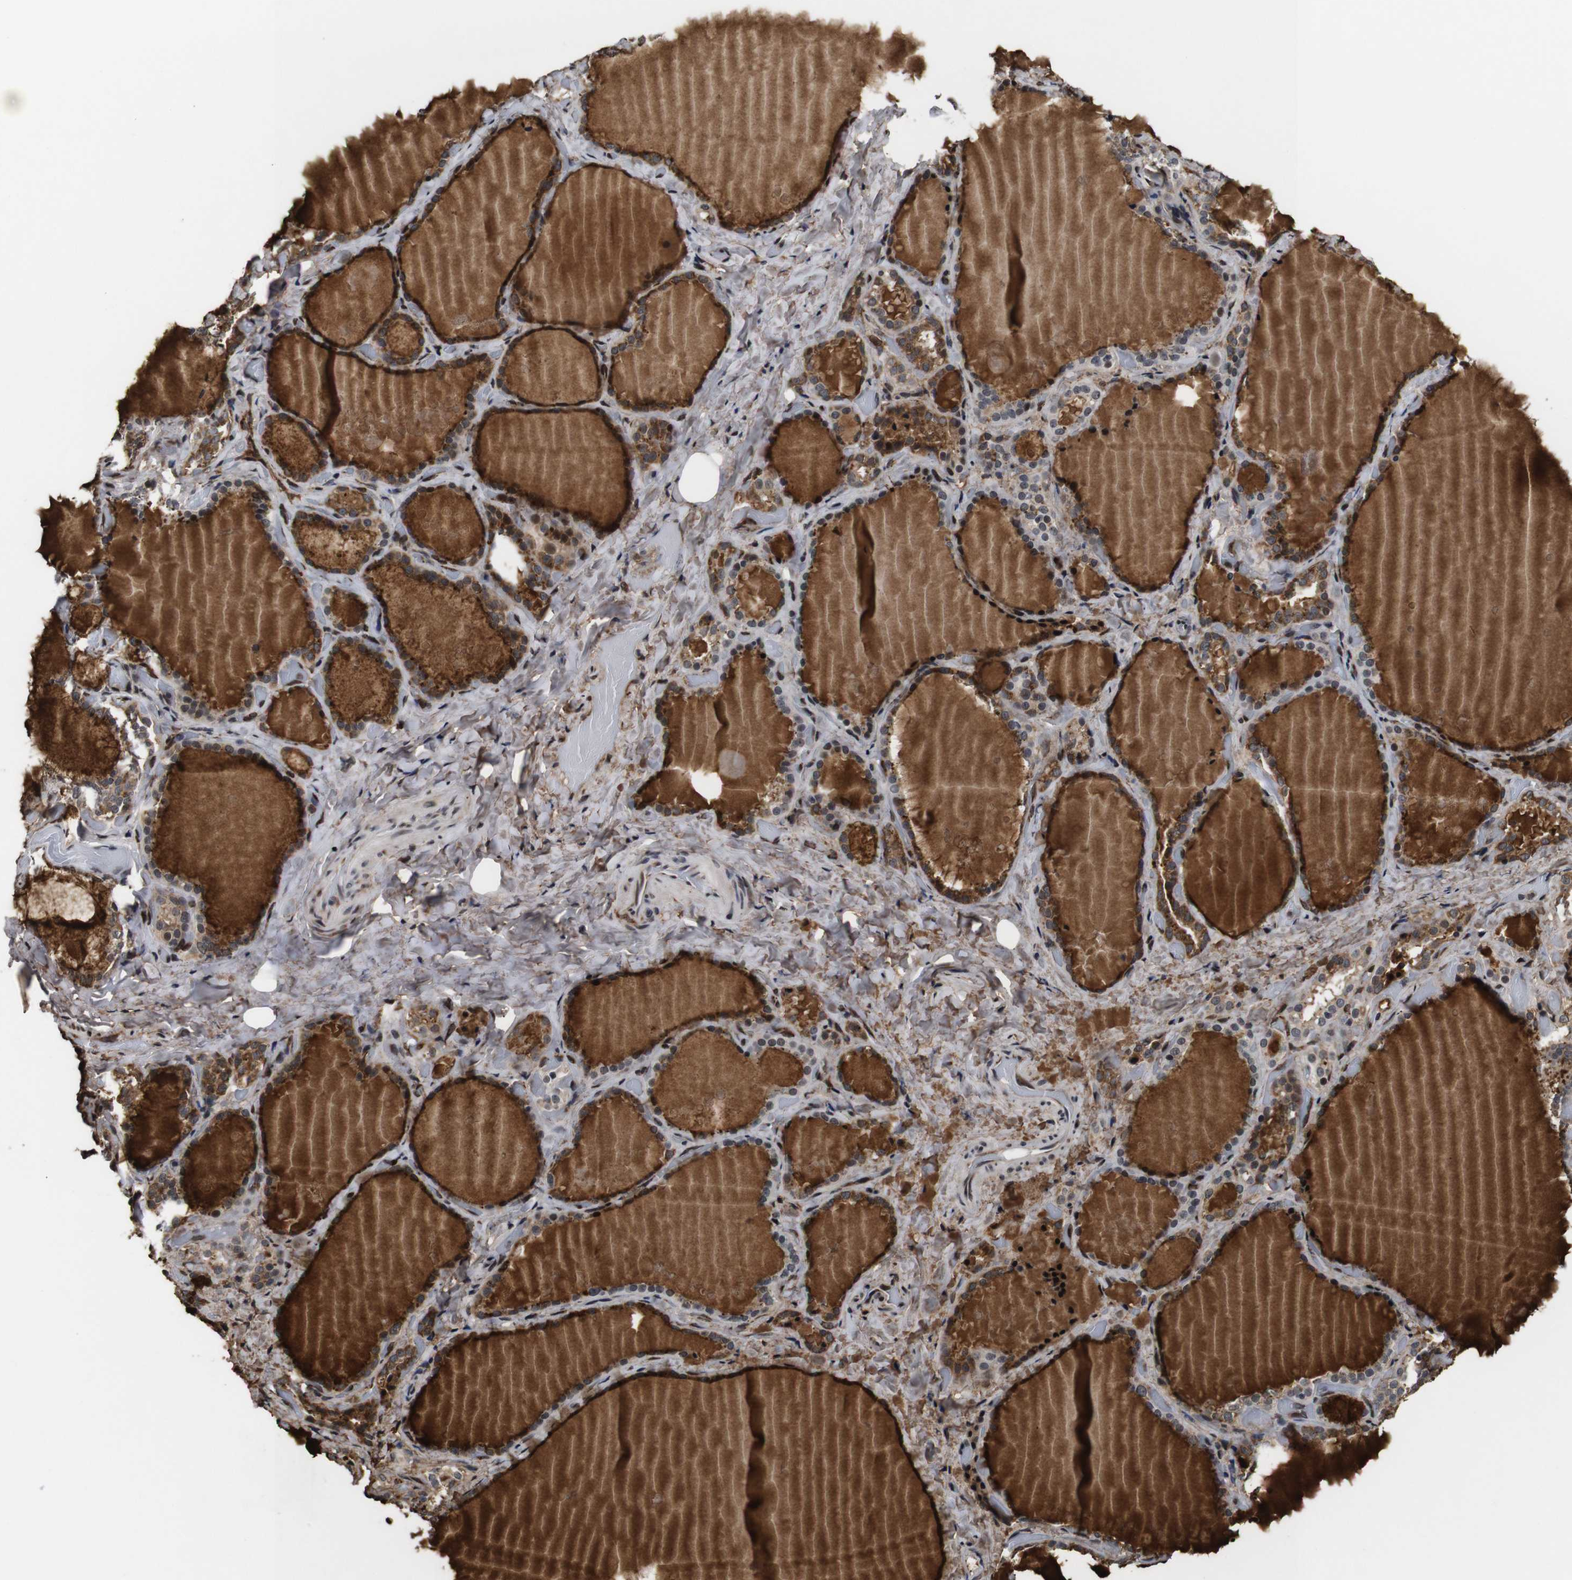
{"staining": {"intensity": "strong", "quantity": "25%-75%", "location": "cytoplasmic/membranous"}, "tissue": "thyroid gland", "cell_type": "Glandular cells", "image_type": "normal", "snomed": [{"axis": "morphology", "description": "Normal tissue, NOS"}, {"axis": "topography", "description": "Thyroid gland"}], "caption": "This histopathology image displays normal thyroid gland stained with immunohistochemistry (IHC) to label a protein in brown. The cytoplasmic/membranous of glandular cells show strong positivity for the protein. Nuclei are counter-stained blue.", "gene": "EIF4G1", "patient": {"sex": "female", "age": 44}}